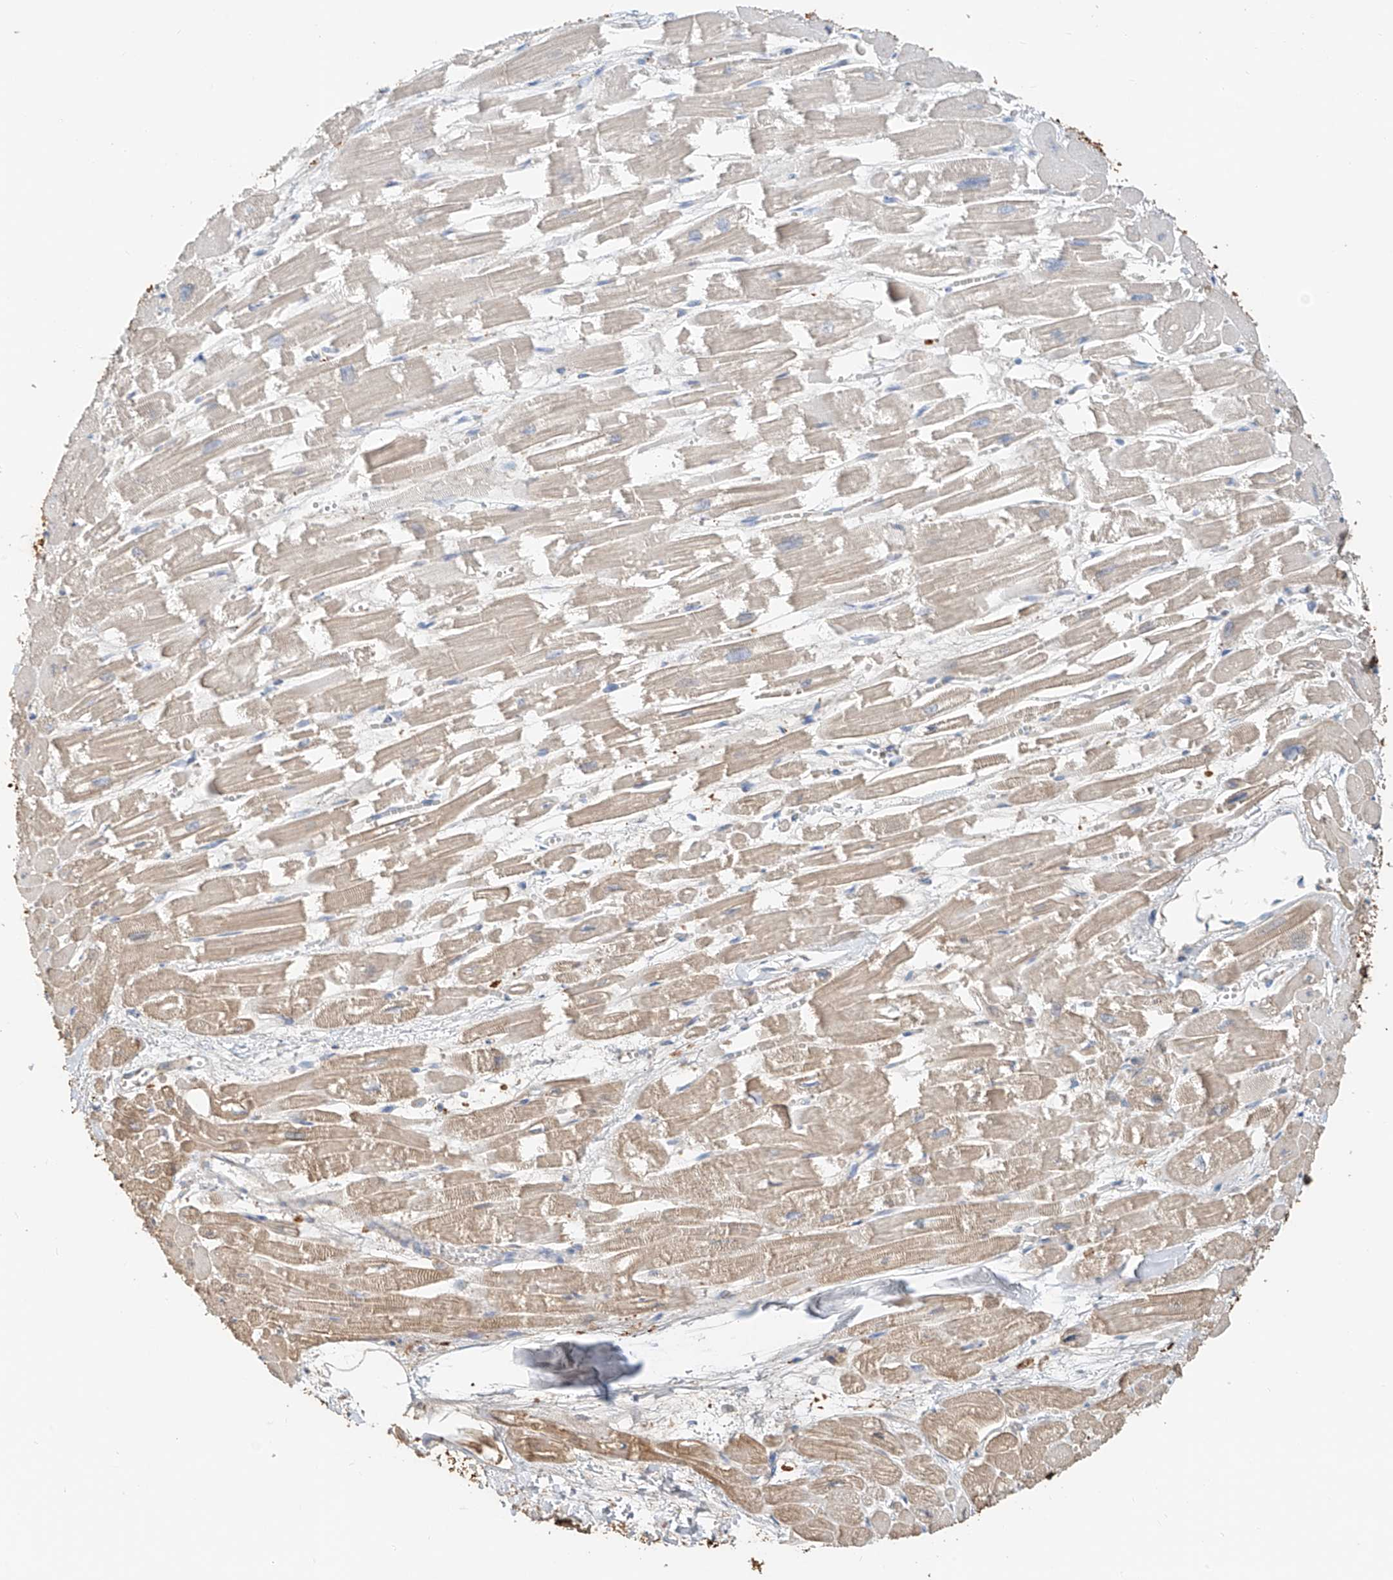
{"staining": {"intensity": "weak", "quantity": "<25%", "location": "cytoplasmic/membranous"}, "tissue": "heart muscle", "cell_type": "Cardiomyocytes", "image_type": "normal", "snomed": [{"axis": "morphology", "description": "Normal tissue, NOS"}, {"axis": "topography", "description": "Heart"}], "caption": "Cardiomyocytes are negative for brown protein staining in benign heart muscle.", "gene": "ZFP30", "patient": {"sex": "male", "age": 54}}